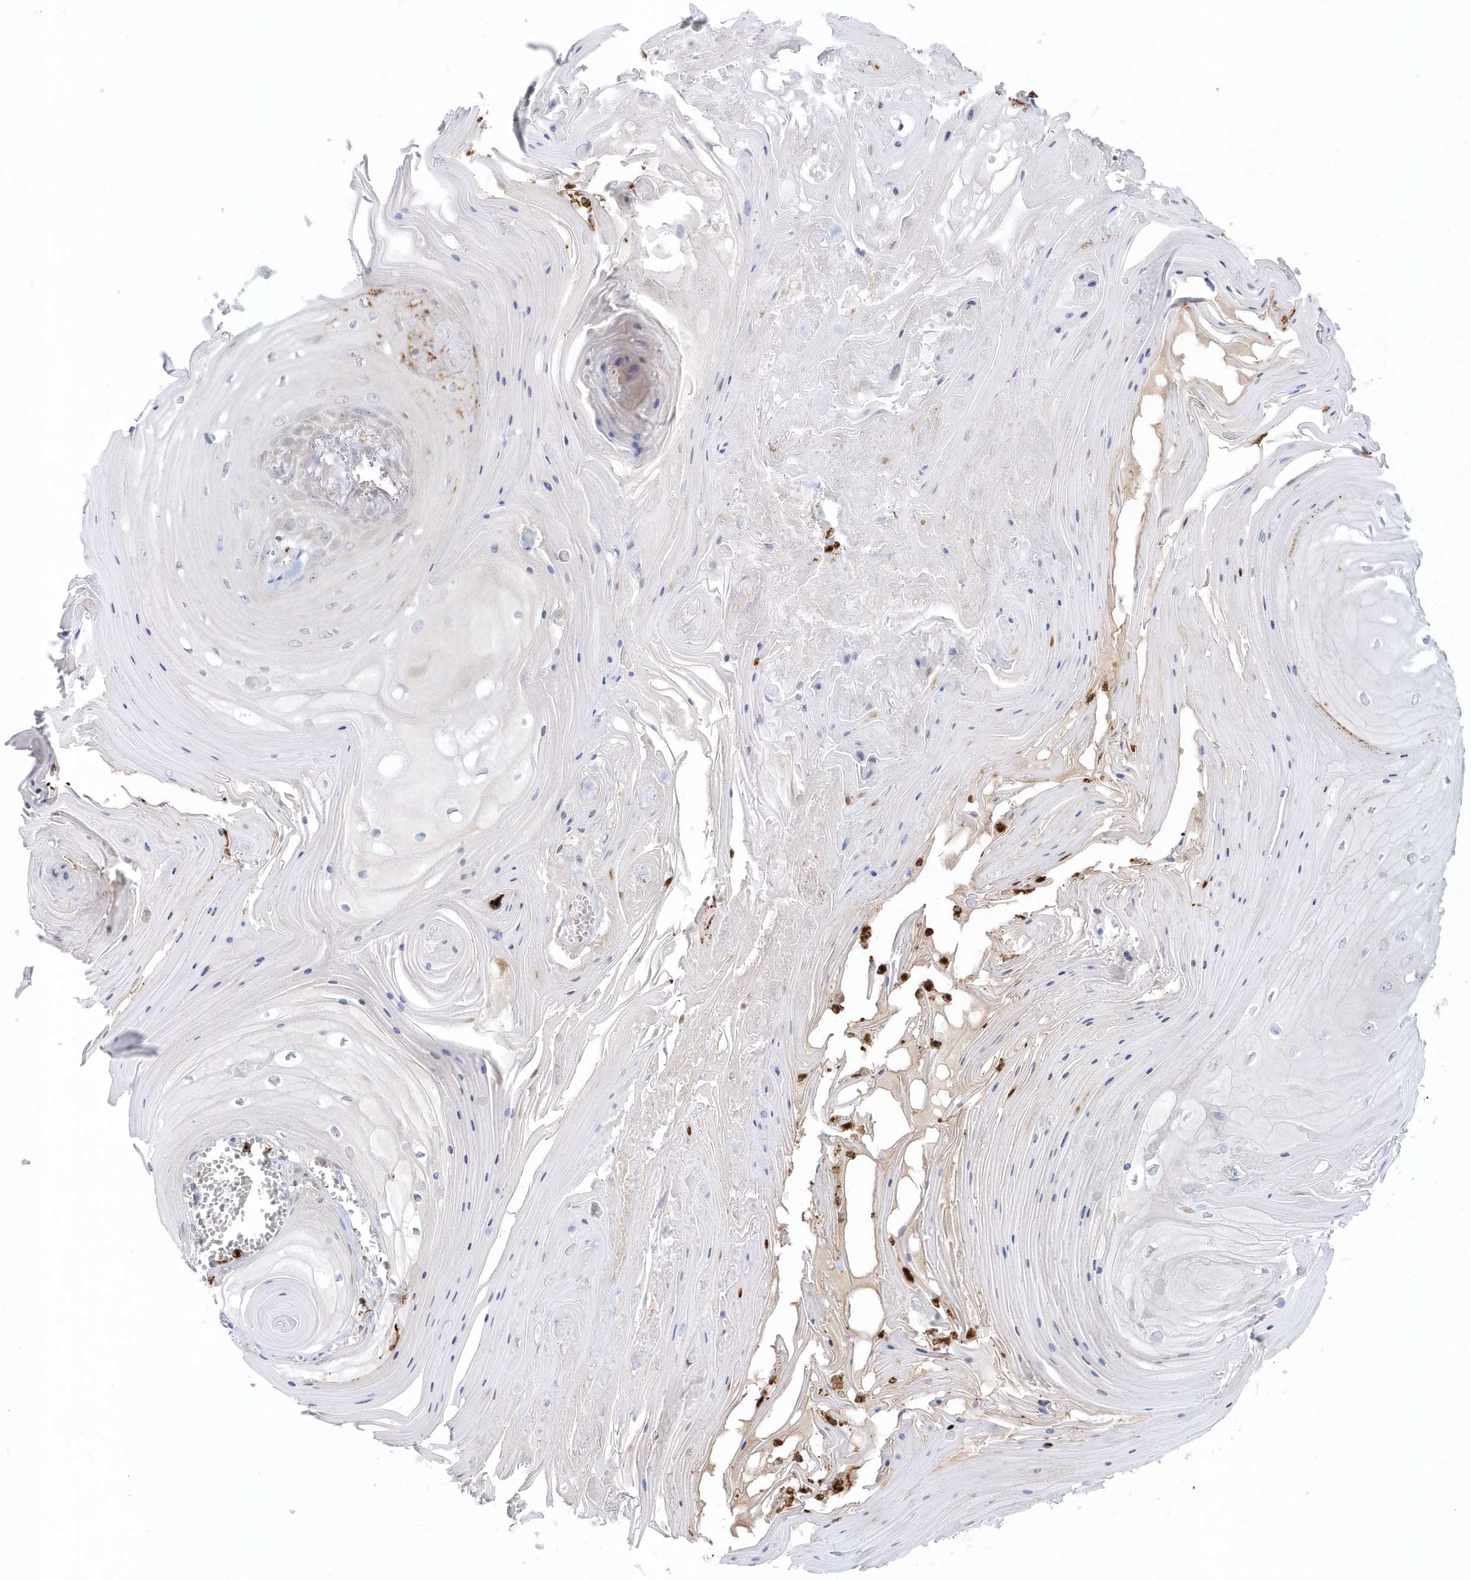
{"staining": {"intensity": "negative", "quantity": "none", "location": "none"}, "tissue": "skin cancer", "cell_type": "Tumor cells", "image_type": "cancer", "snomed": [{"axis": "morphology", "description": "Squamous cell carcinoma, NOS"}, {"axis": "topography", "description": "Skin"}], "caption": "Human skin cancer (squamous cell carcinoma) stained for a protein using immunohistochemistry shows no expression in tumor cells.", "gene": "RNF7", "patient": {"sex": "male", "age": 74}}